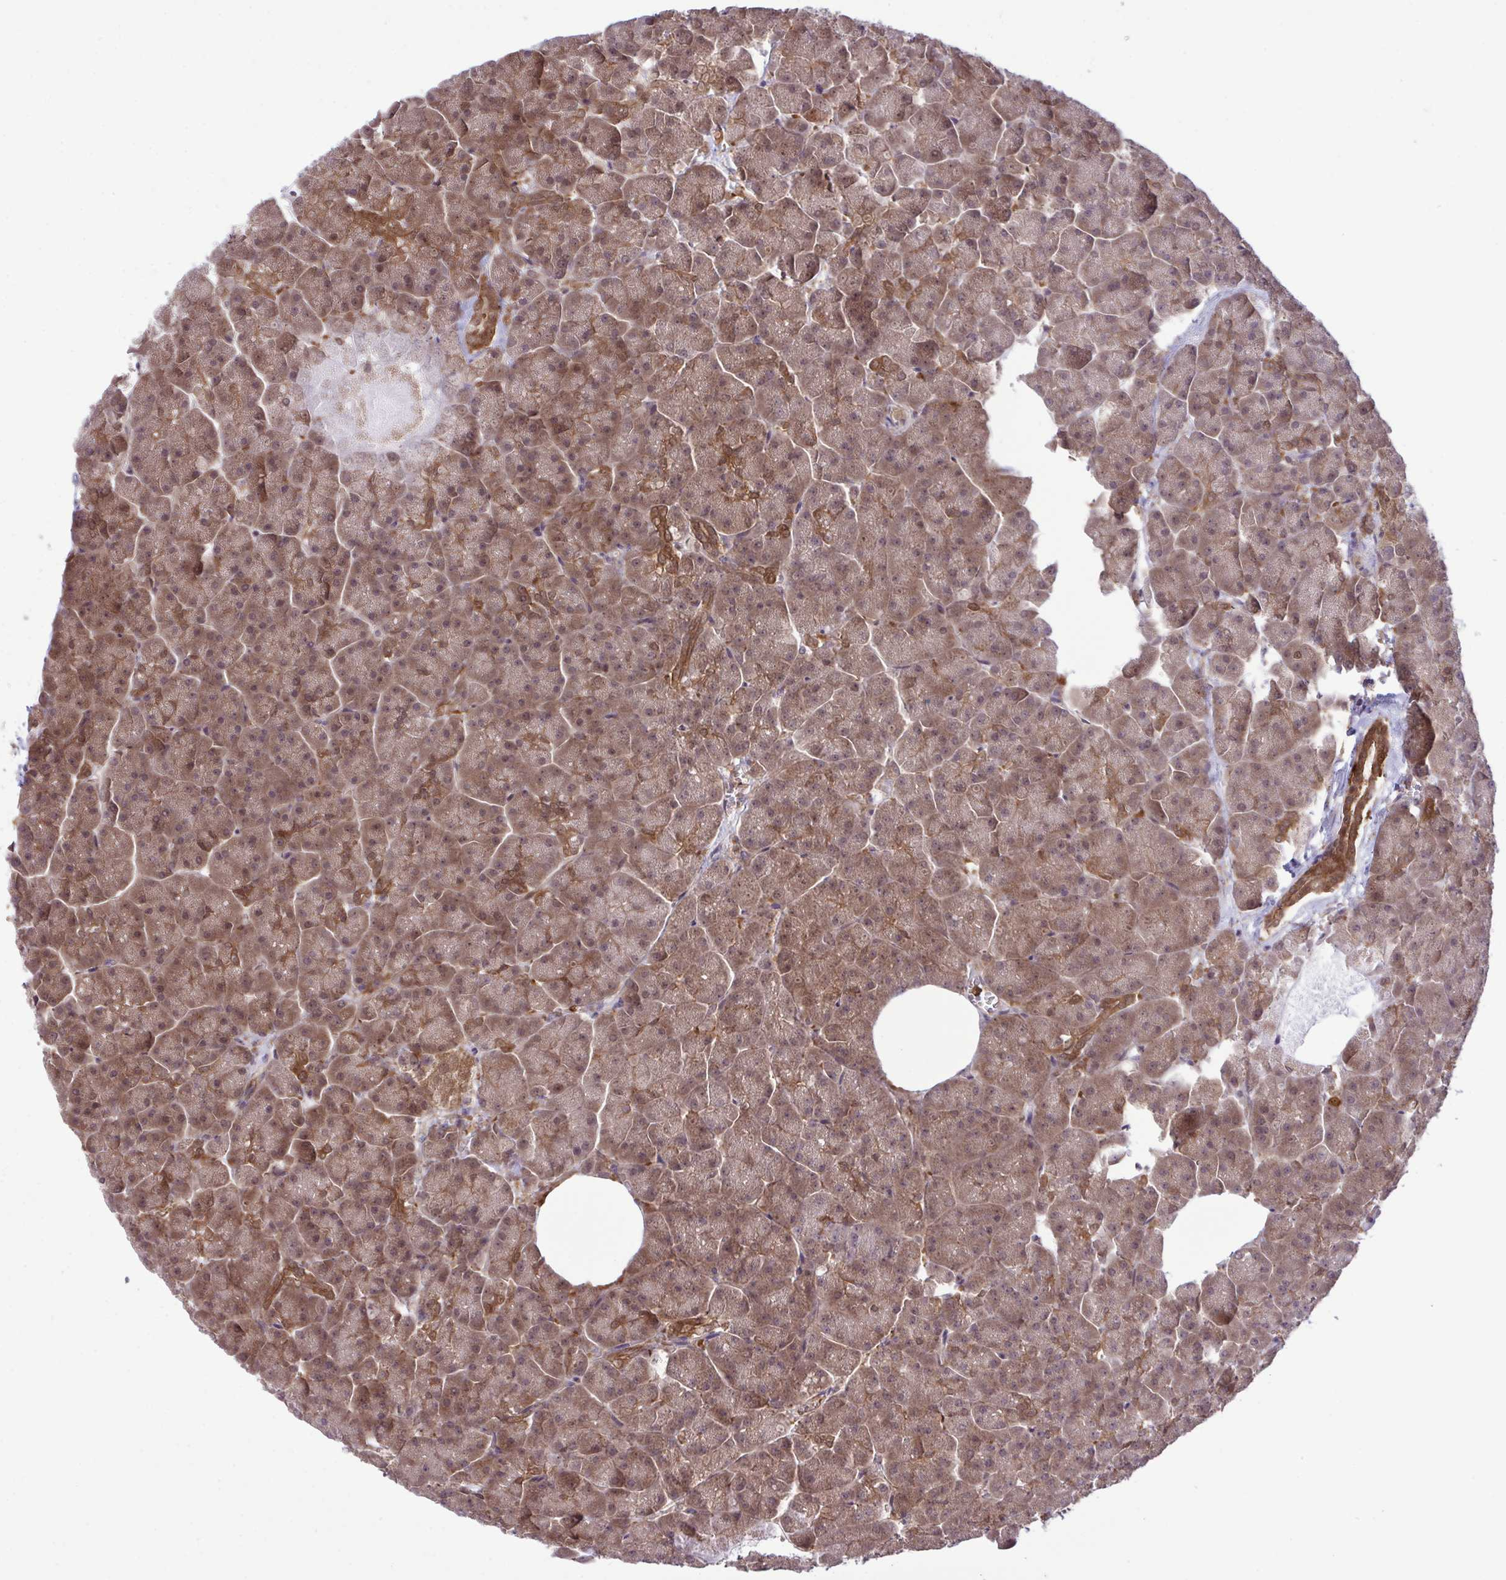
{"staining": {"intensity": "moderate", "quantity": ">75%", "location": "cytoplasmic/membranous,nuclear"}, "tissue": "pancreas", "cell_type": "Exocrine glandular cells", "image_type": "normal", "snomed": [{"axis": "morphology", "description": "Normal tissue, NOS"}, {"axis": "topography", "description": "Pancreas"}, {"axis": "topography", "description": "Peripheral nerve tissue"}], "caption": "Immunohistochemistry photomicrograph of normal human pancreas stained for a protein (brown), which shows medium levels of moderate cytoplasmic/membranous,nuclear expression in approximately >75% of exocrine glandular cells.", "gene": "CMPK1", "patient": {"sex": "male", "age": 54}}